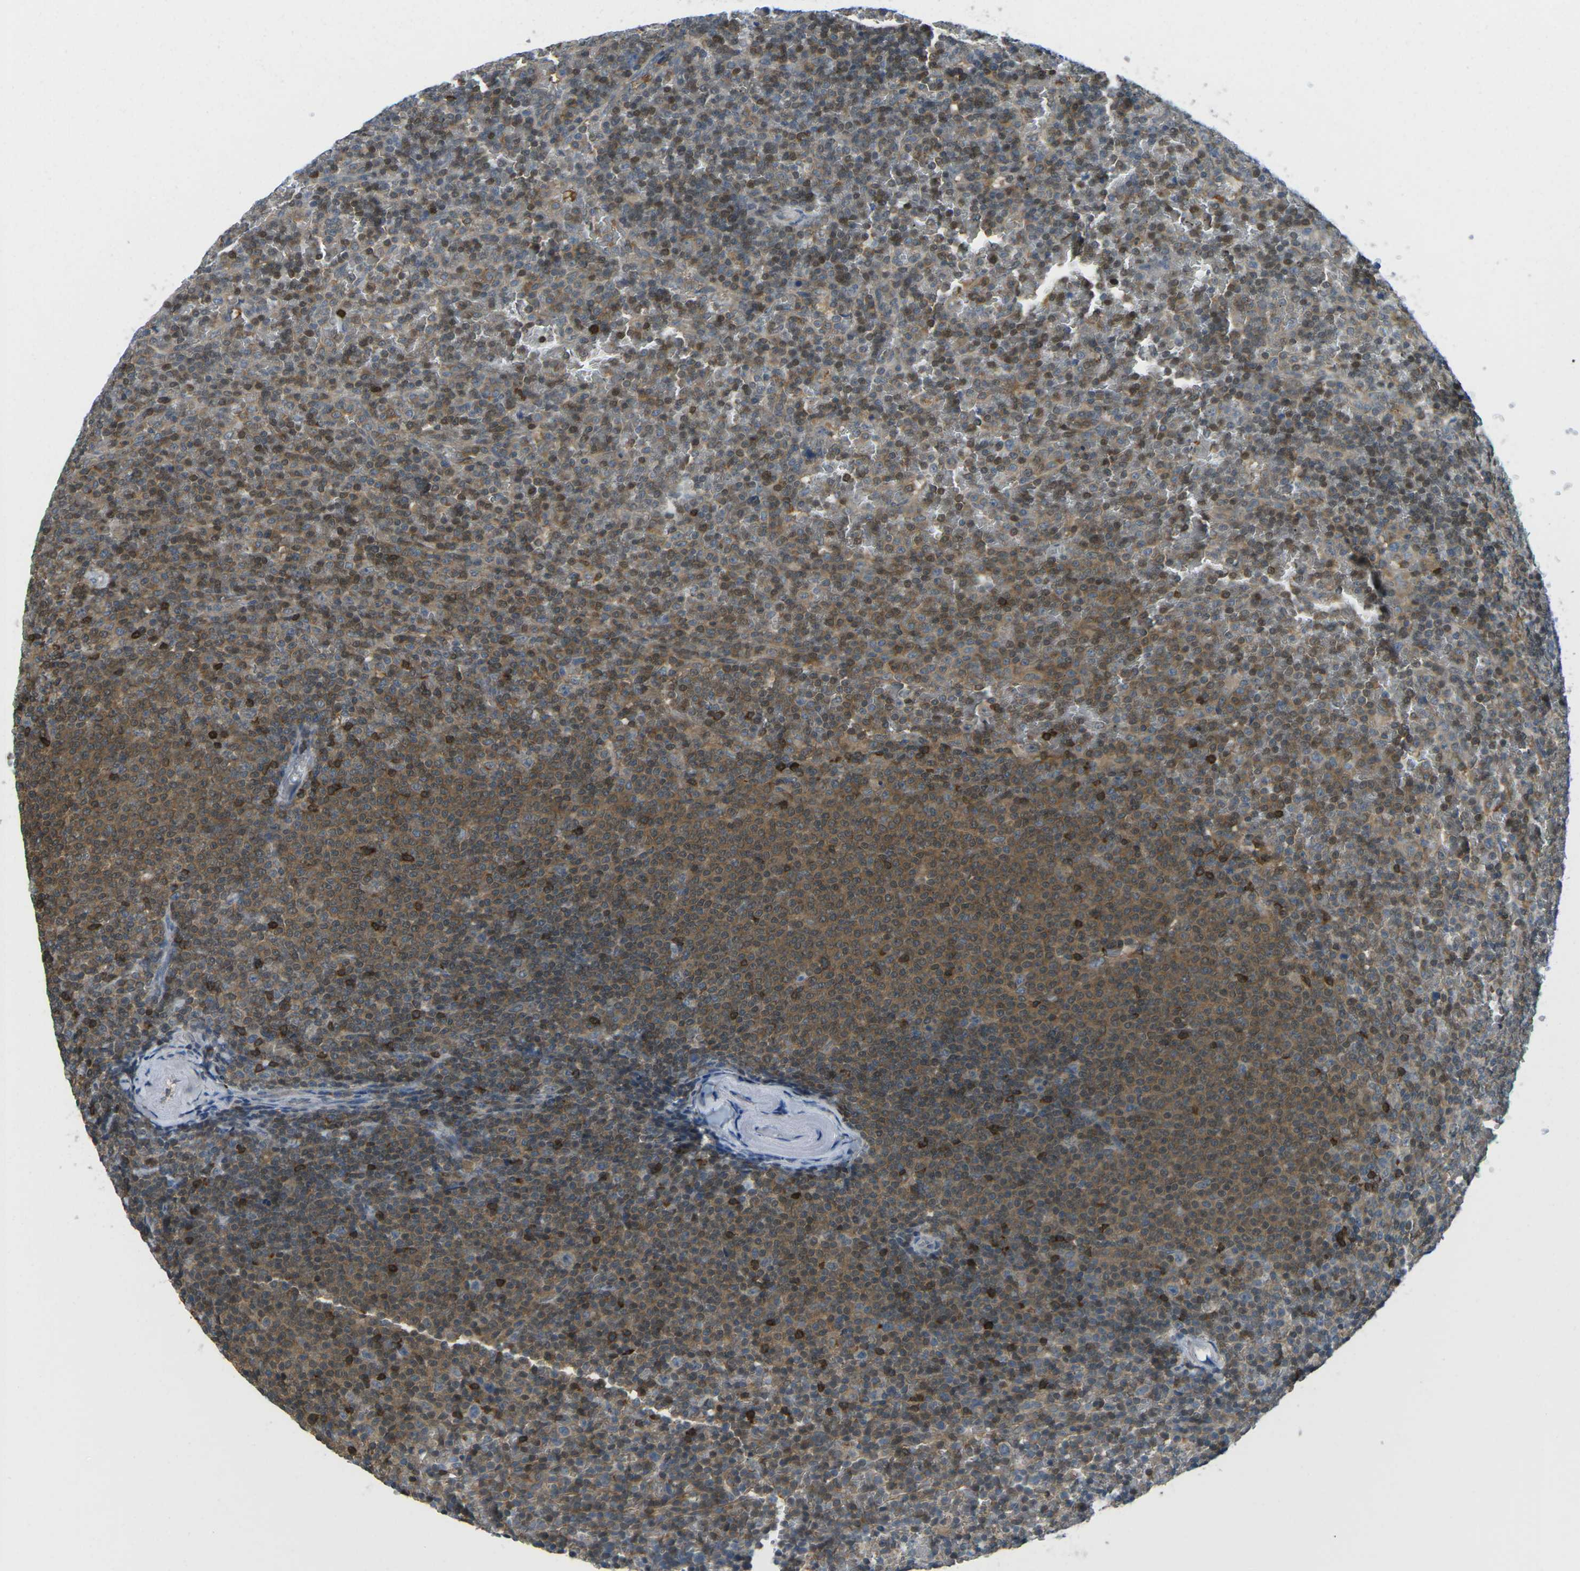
{"staining": {"intensity": "moderate", "quantity": ">75%", "location": "cytoplasmic/membranous,nuclear"}, "tissue": "lymphoma", "cell_type": "Tumor cells", "image_type": "cancer", "snomed": [{"axis": "morphology", "description": "Malignant lymphoma, non-Hodgkin's type, Low grade"}, {"axis": "topography", "description": "Spleen"}], "caption": "Malignant lymphoma, non-Hodgkin's type (low-grade) was stained to show a protein in brown. There is medium levels of moderate cytoplasmic/membranous and nuclear expression in approximately >75% of tumor cells.", "gene": "PIEZO2", "patient": {"sex": "female", "age": 77}}